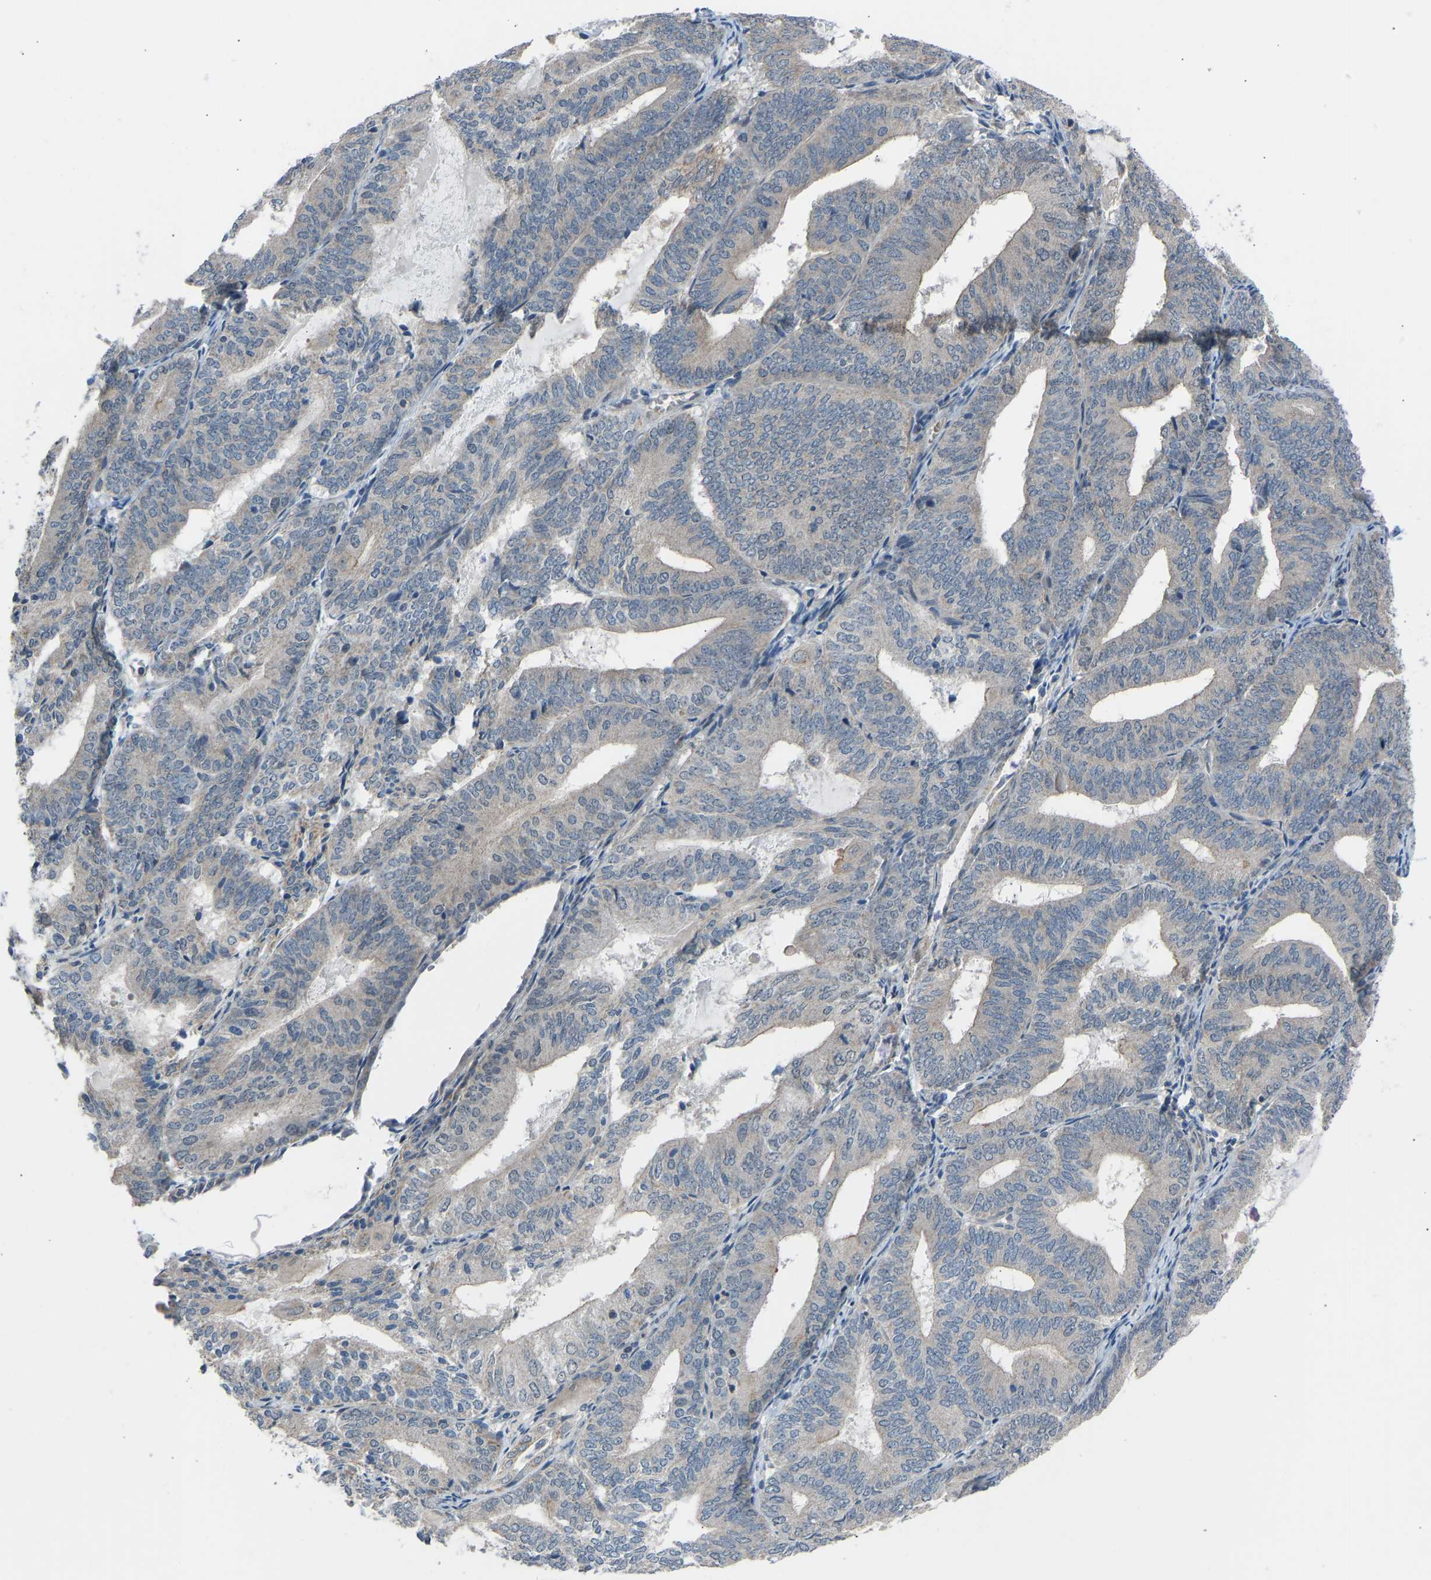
{"staining": {"intensity": "weak", "quantity": "<25%", "location": "cytoplasmic/membranous"}, "tissue": "endometrial cancer", "cell_type": "Tumor cells", "image_type": "cancer", "snomed": [{"axis": "morphology", "description": "Adenocarcinoma, NOS"}, {"axis": "topography", "description": "Endometrium"}], "caption": "An IHC image of endometrial cancer (adenocarcinoma) is shown. There is no staining in tumor cells of endometrial cancer (adenocarcinoma). (DAB immunohistochemistry, high magnification).", "gene": "CDK2AP1", "patient": {"sex": "female", "age": 81}}